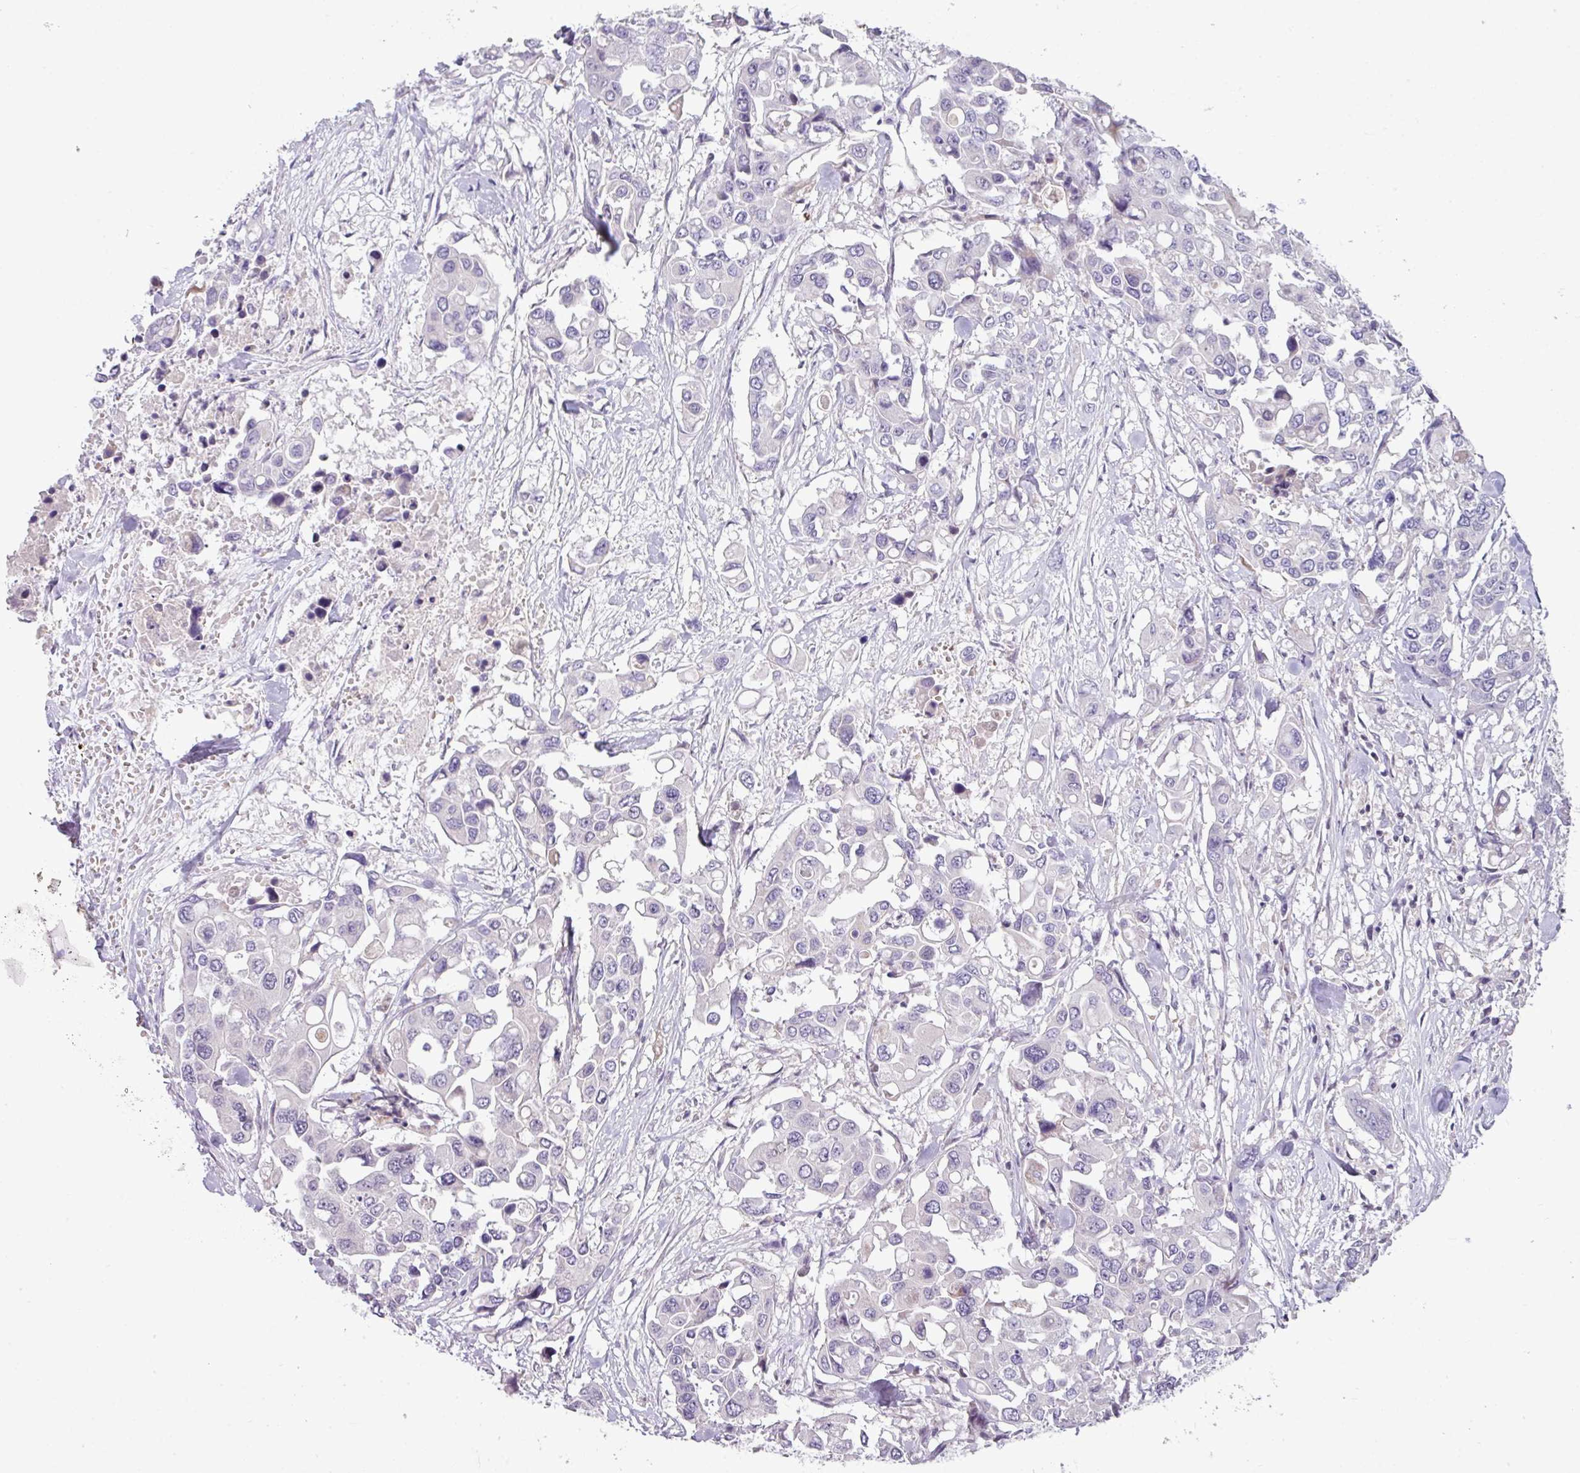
{"staining": {"intensity": "negative", "quantity": "none", "location": "none"}, "tissue": "colorectal cancer", "cell_type": "Tumor cells", "image_type": "cancer", "snomed": [{"axis": "morphology", "description": "Adenocarcinoma, NOS"}, {"axis": "topography", "description": "Colon"}], "caption": "Tumor cells show no significant staining in adenocarcinoma (colorectal).", "gene": "STAT5A", "patient": {"sex": "male", "age": 77}}